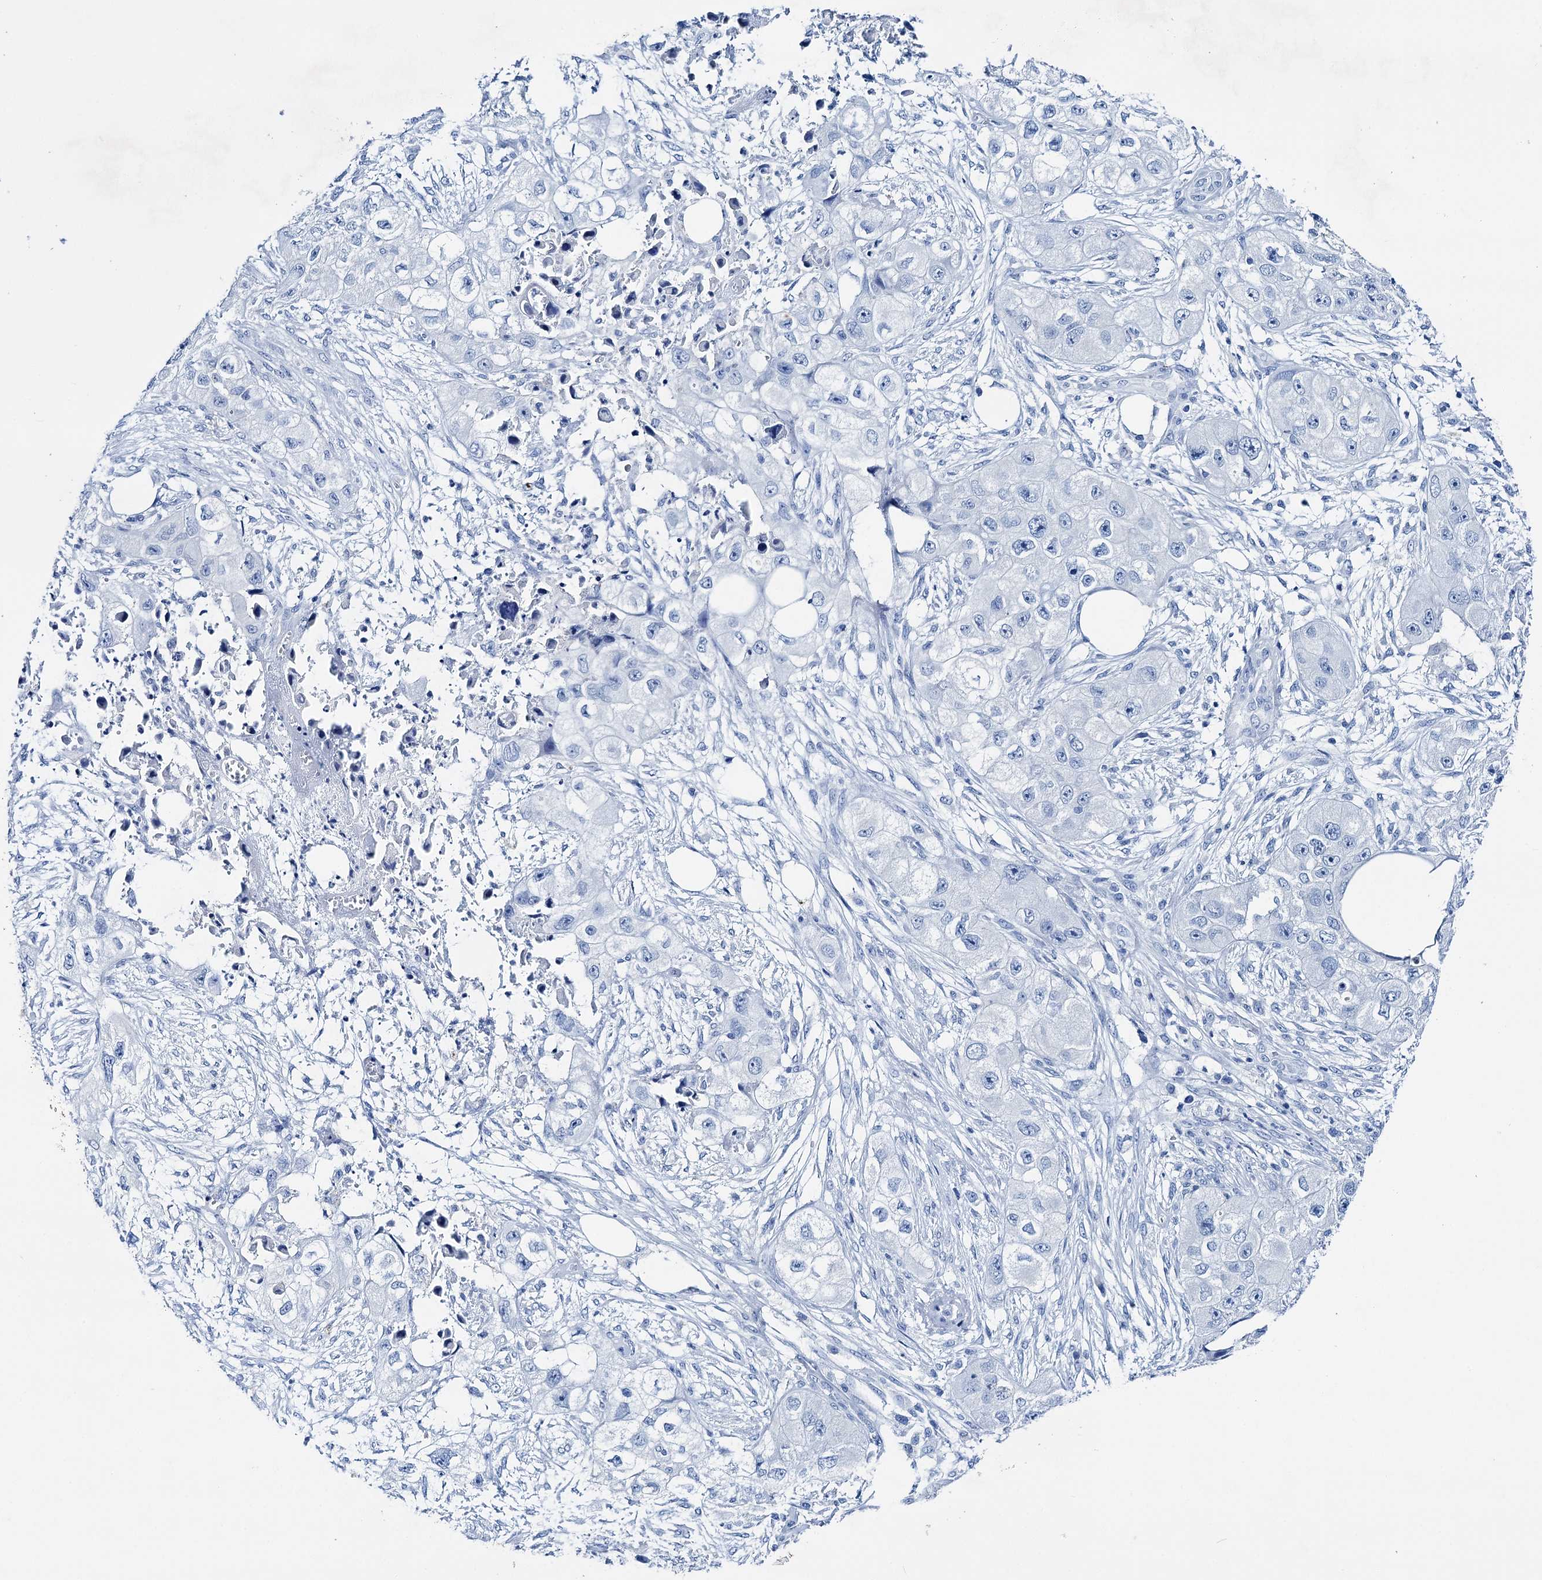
{"staining": {"intensity": "negative", "quantity": "none", "location": "none"}, "tissue": "skin cancer", "cell_type": "Tumor cells", "image_type": "cancer", "snomed": [{"axis": "morphology", "description": "Squamous cell carcinoma, NOS"}, {"axis": "topography", "description": "Skin"}, {"axis": "topography", "description": "Subcutis"}], "caption": "Immunohistochemistry (IHC) image of skin squamous cell carcinoma stained for a protein (brown), which reveals no positivity in tumor cells.", "gene": "BRINP1", "patient": {"sex": "male", "age": 73}}